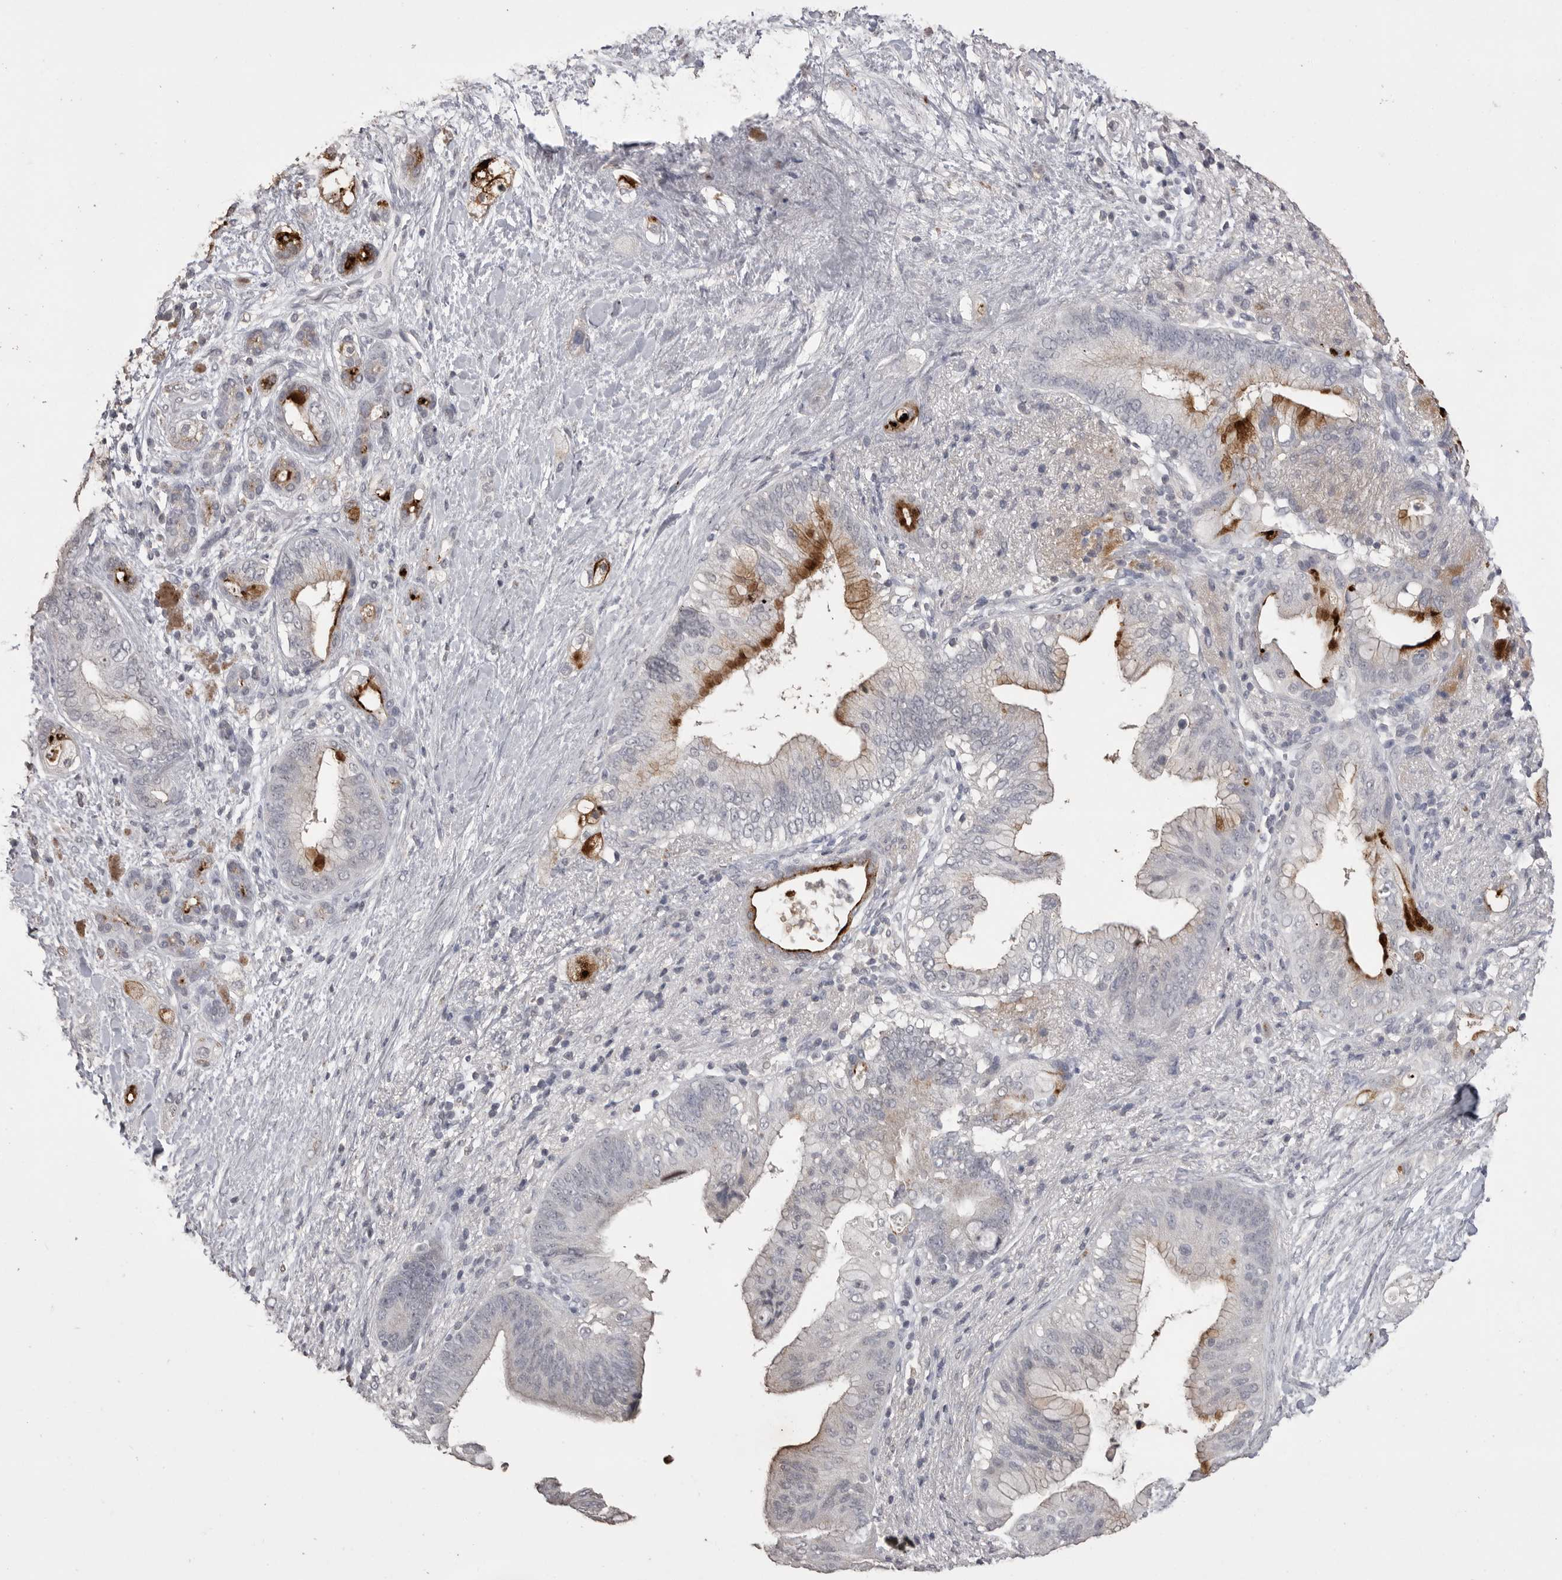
{"staining": {"intensity": "moderate", "quantity": "25%-75%", "location": "cytoplasmic/membranous"}, "tissue": "pancreatic cancer", "cell_type": "Tumor cells", "image_type": "cancer", "snomed": [{"axis": "morphology", "description": "Adenocarcinoma, NOS"}, {"axis": "topography", "description": "Pancreas"}], "caption": "Pancreatic cancer stained for a protein (brown) shows moderate cytoplasmic/membranous positive staining in approximately 25%-75% of tumor cells.", "gene": "MMP7", "patient": {"sex": "male", "age": 53}}